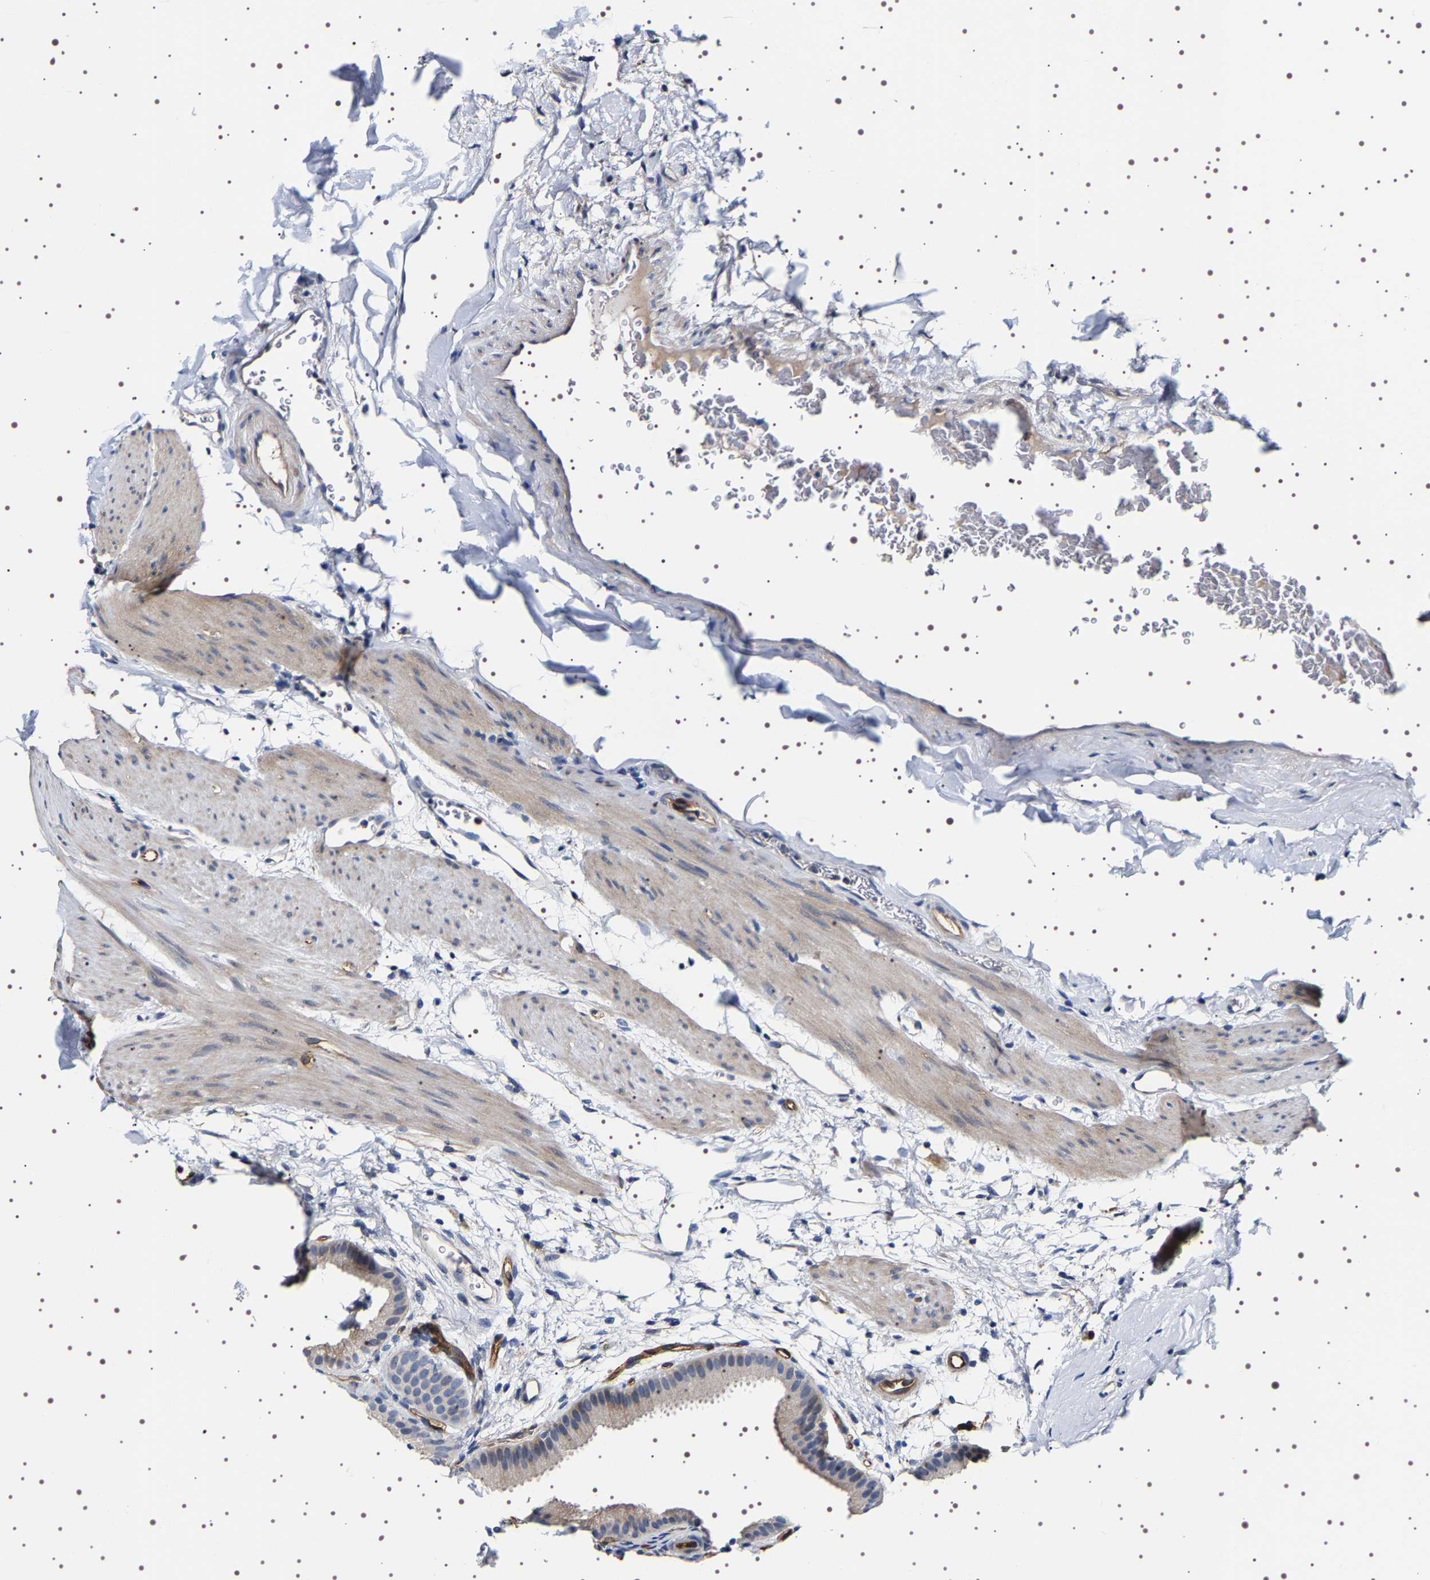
{"staining": {"intensity": "negative", "quantity": "none", "location": "none"}, "tissue": "gallbladder", "cell_type": "Glandular cells", "image_type": "normal", "snomed": [{"axis": "morphology", "description": "Normal tissue, NOS"}, {"axis": "topography", "description": "Gallbladder"}], "caption": "This histopathology image is of normal gallbladder stained with IHC to label a protein in brown with the nuclei are counter-stained blue. There is no positivity in glandular cells.", "gene": "ALPL", "patient": {"sex": "female", "age": 64}}